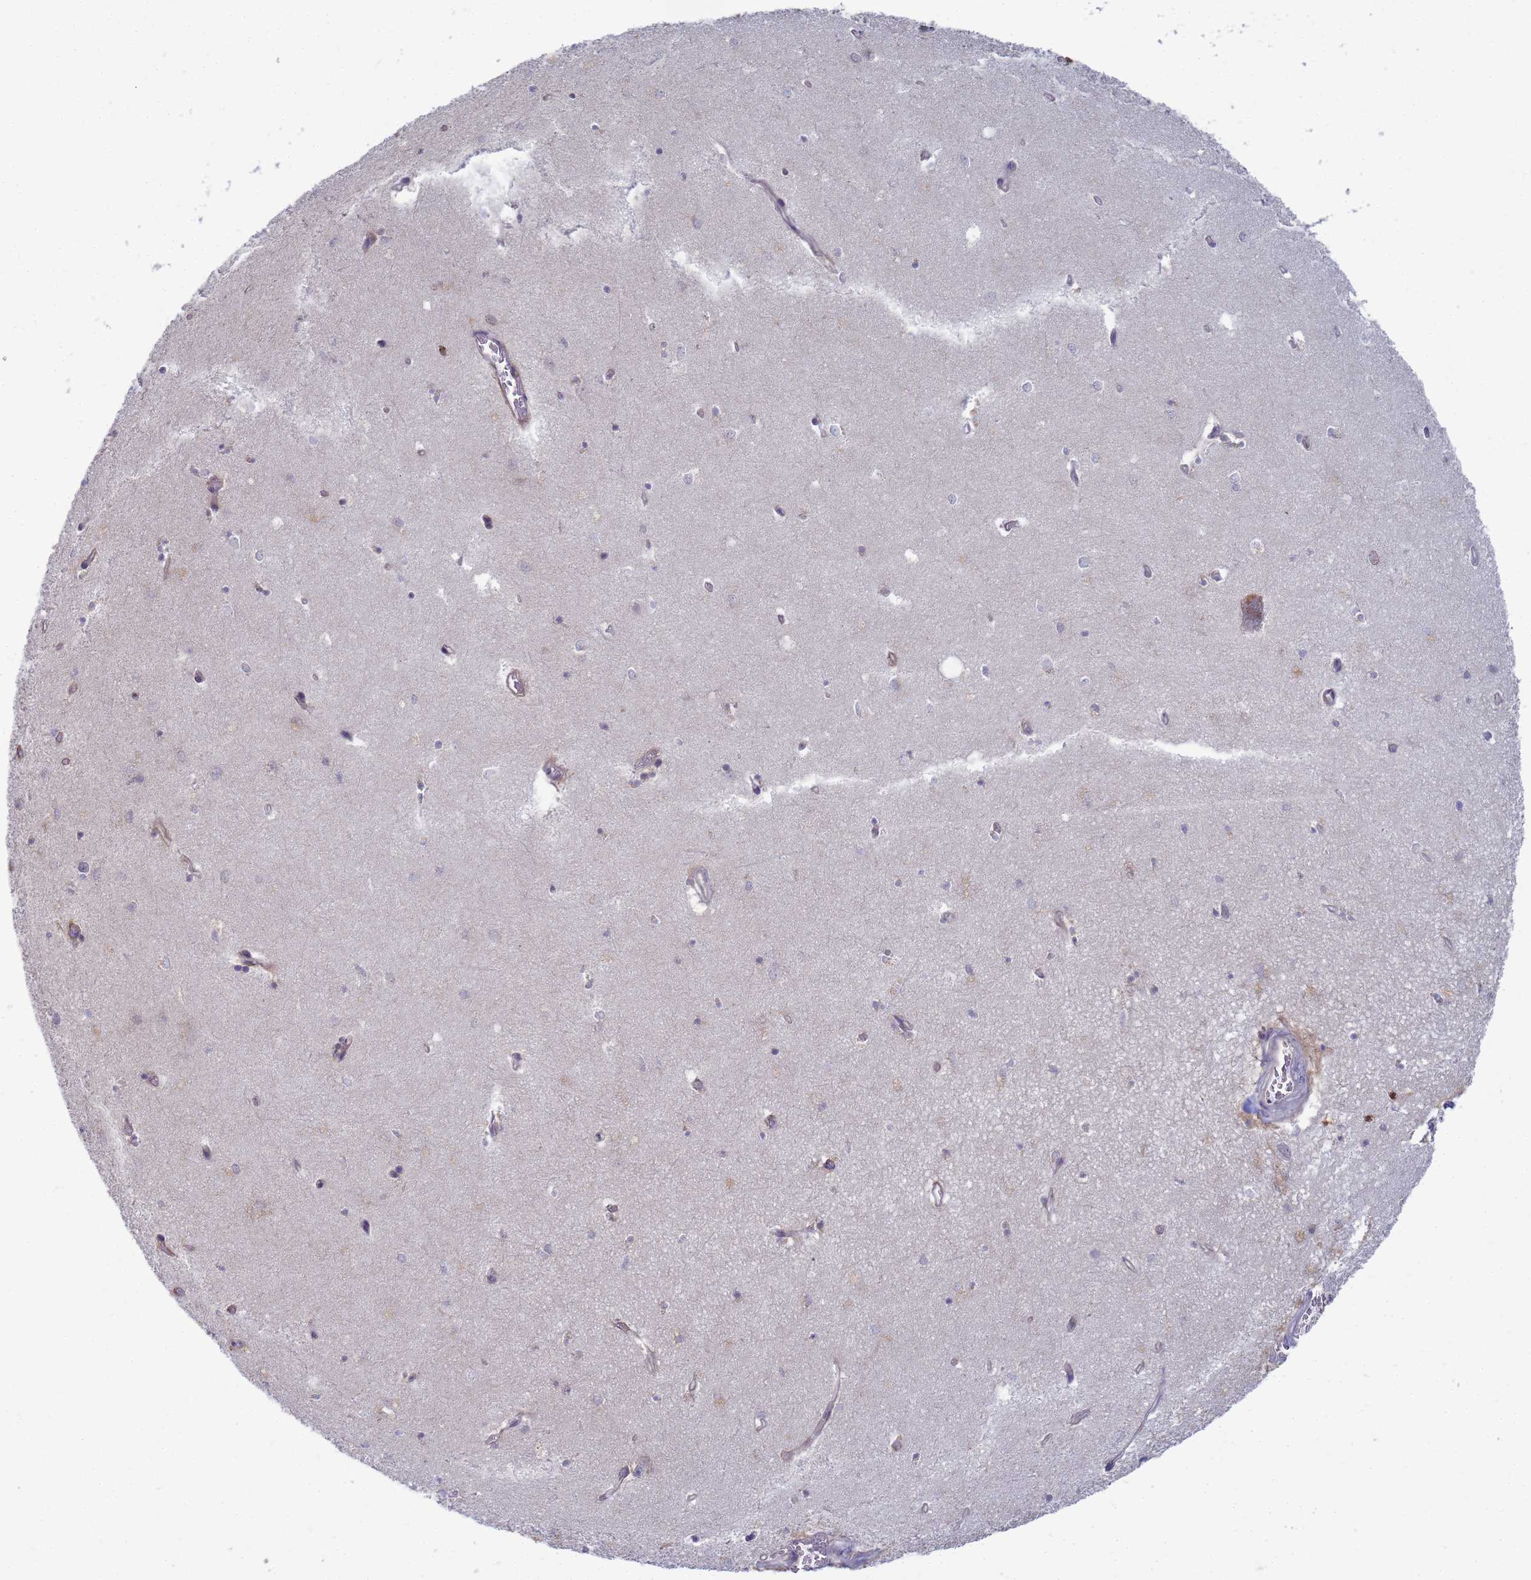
{"staining": {"intensity": "negative", "quantity": "none", "location": "none"}, "tissue": "hippocampus", "cell_type": "Glial cells", "image_type": "normal", "snomed": [{"axis": "morphology", "description": "Normal tissue, NOS"}, {"axis": "topography", "description": "Hippocampus"}], "caption": "This is an IHC photomicrograph of benign hippocampus. There is no expression in glial cells.", "gene": "SHARPIN", "patient": {"sex": "female", "age": 64}}